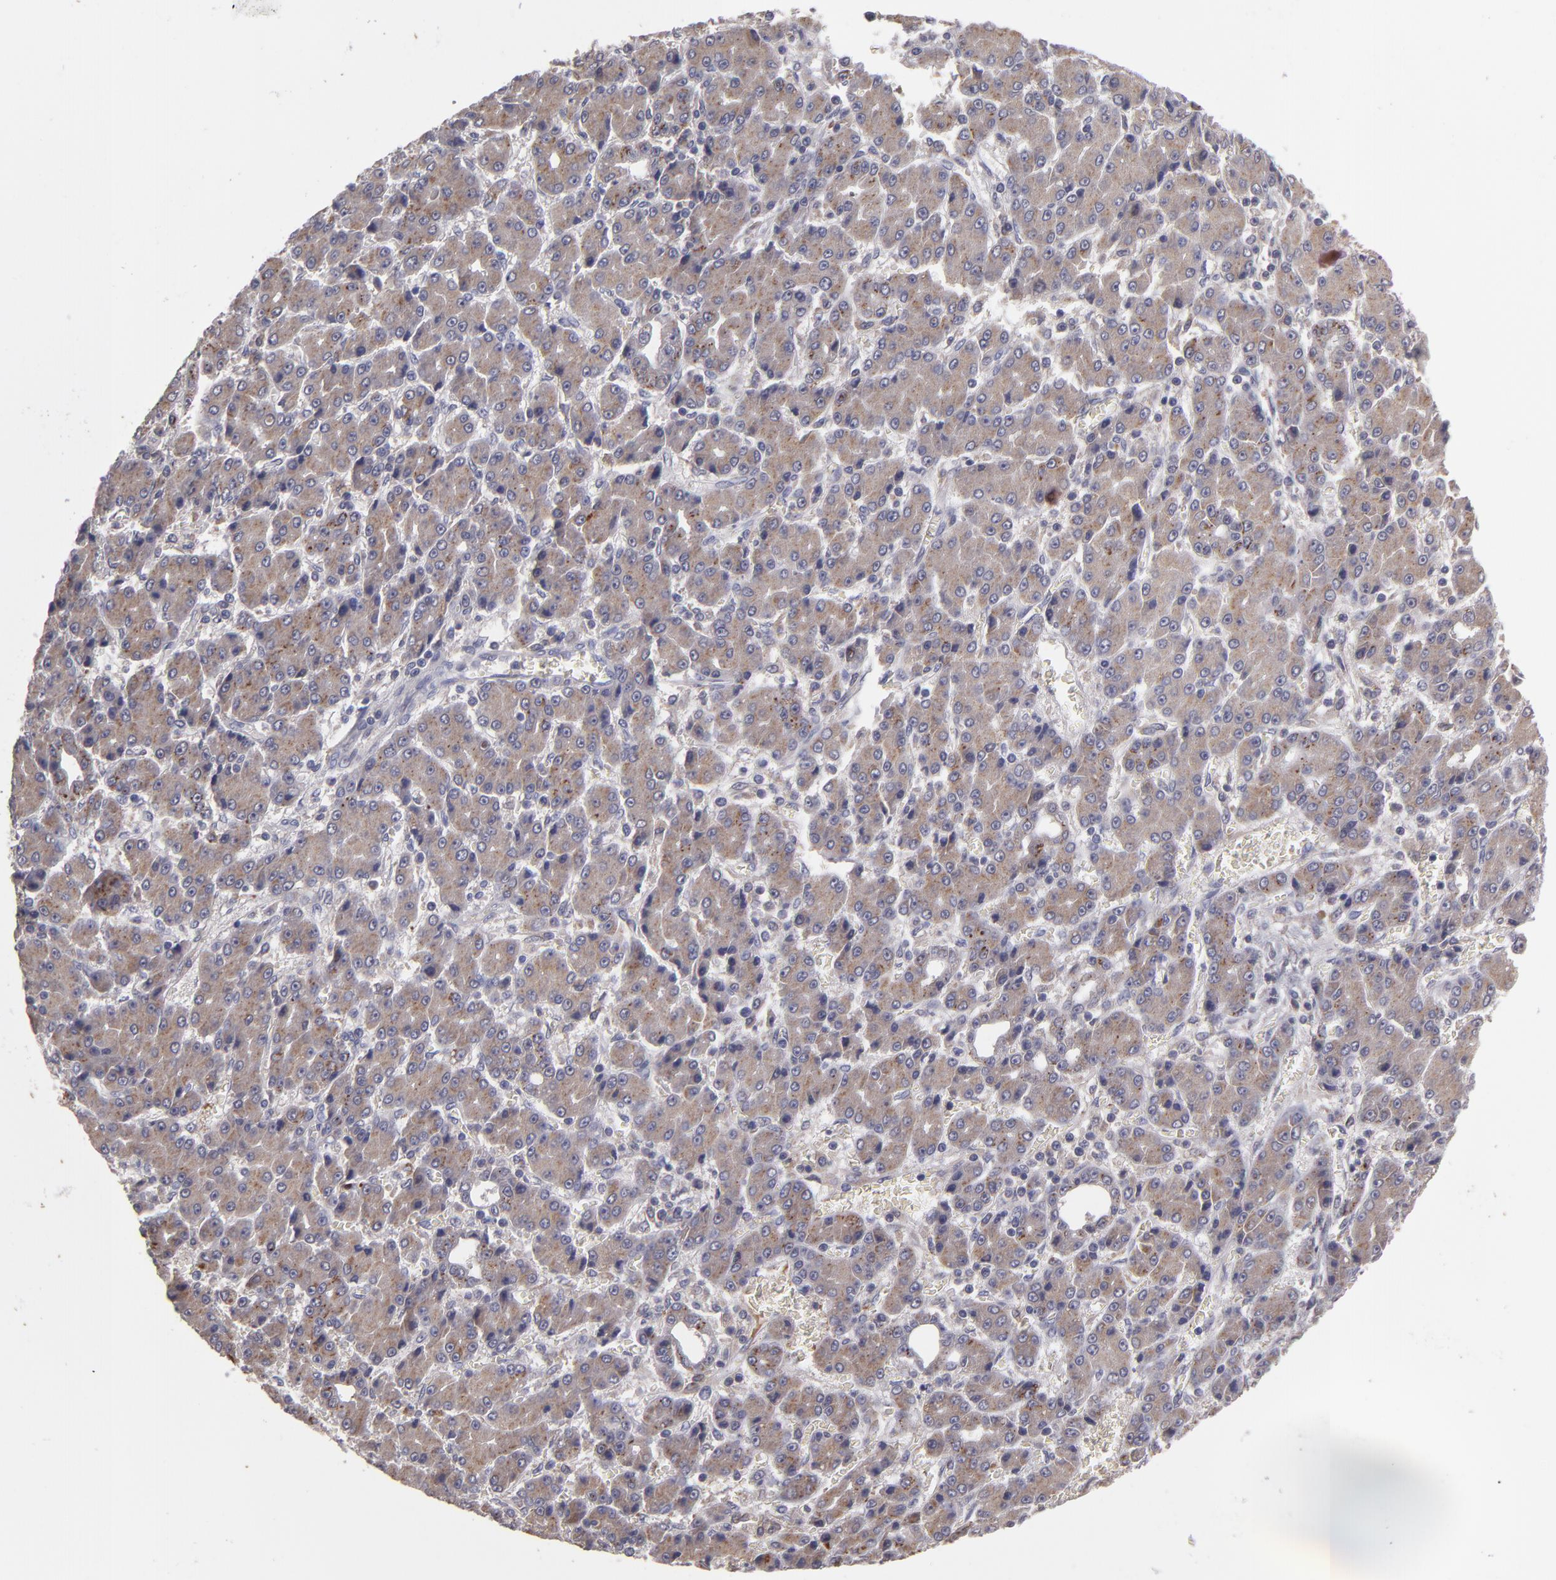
{"staining": {"intensity": "weak", "quantity": ">75%", "location": "cytoplasmic/membranous"}, "tissue": "liver cancer", "cell_type": "Tumor cells", "image_type": "cancer", "snomed": [{"axis": "morphology", "description": "Carcinoma, Hepatocellular, NOS"}, {"axis": "topography", "description": "Liver"}], "caption": "IHC photomicrograph of liver cancer stained for a protein (brown), which reveals low levels of weak cytoplasmic/membranous positivity in approximately >75% of tumor cells.", "gene": "IL12A", "patient": {"sex": "male", "age": 69}}